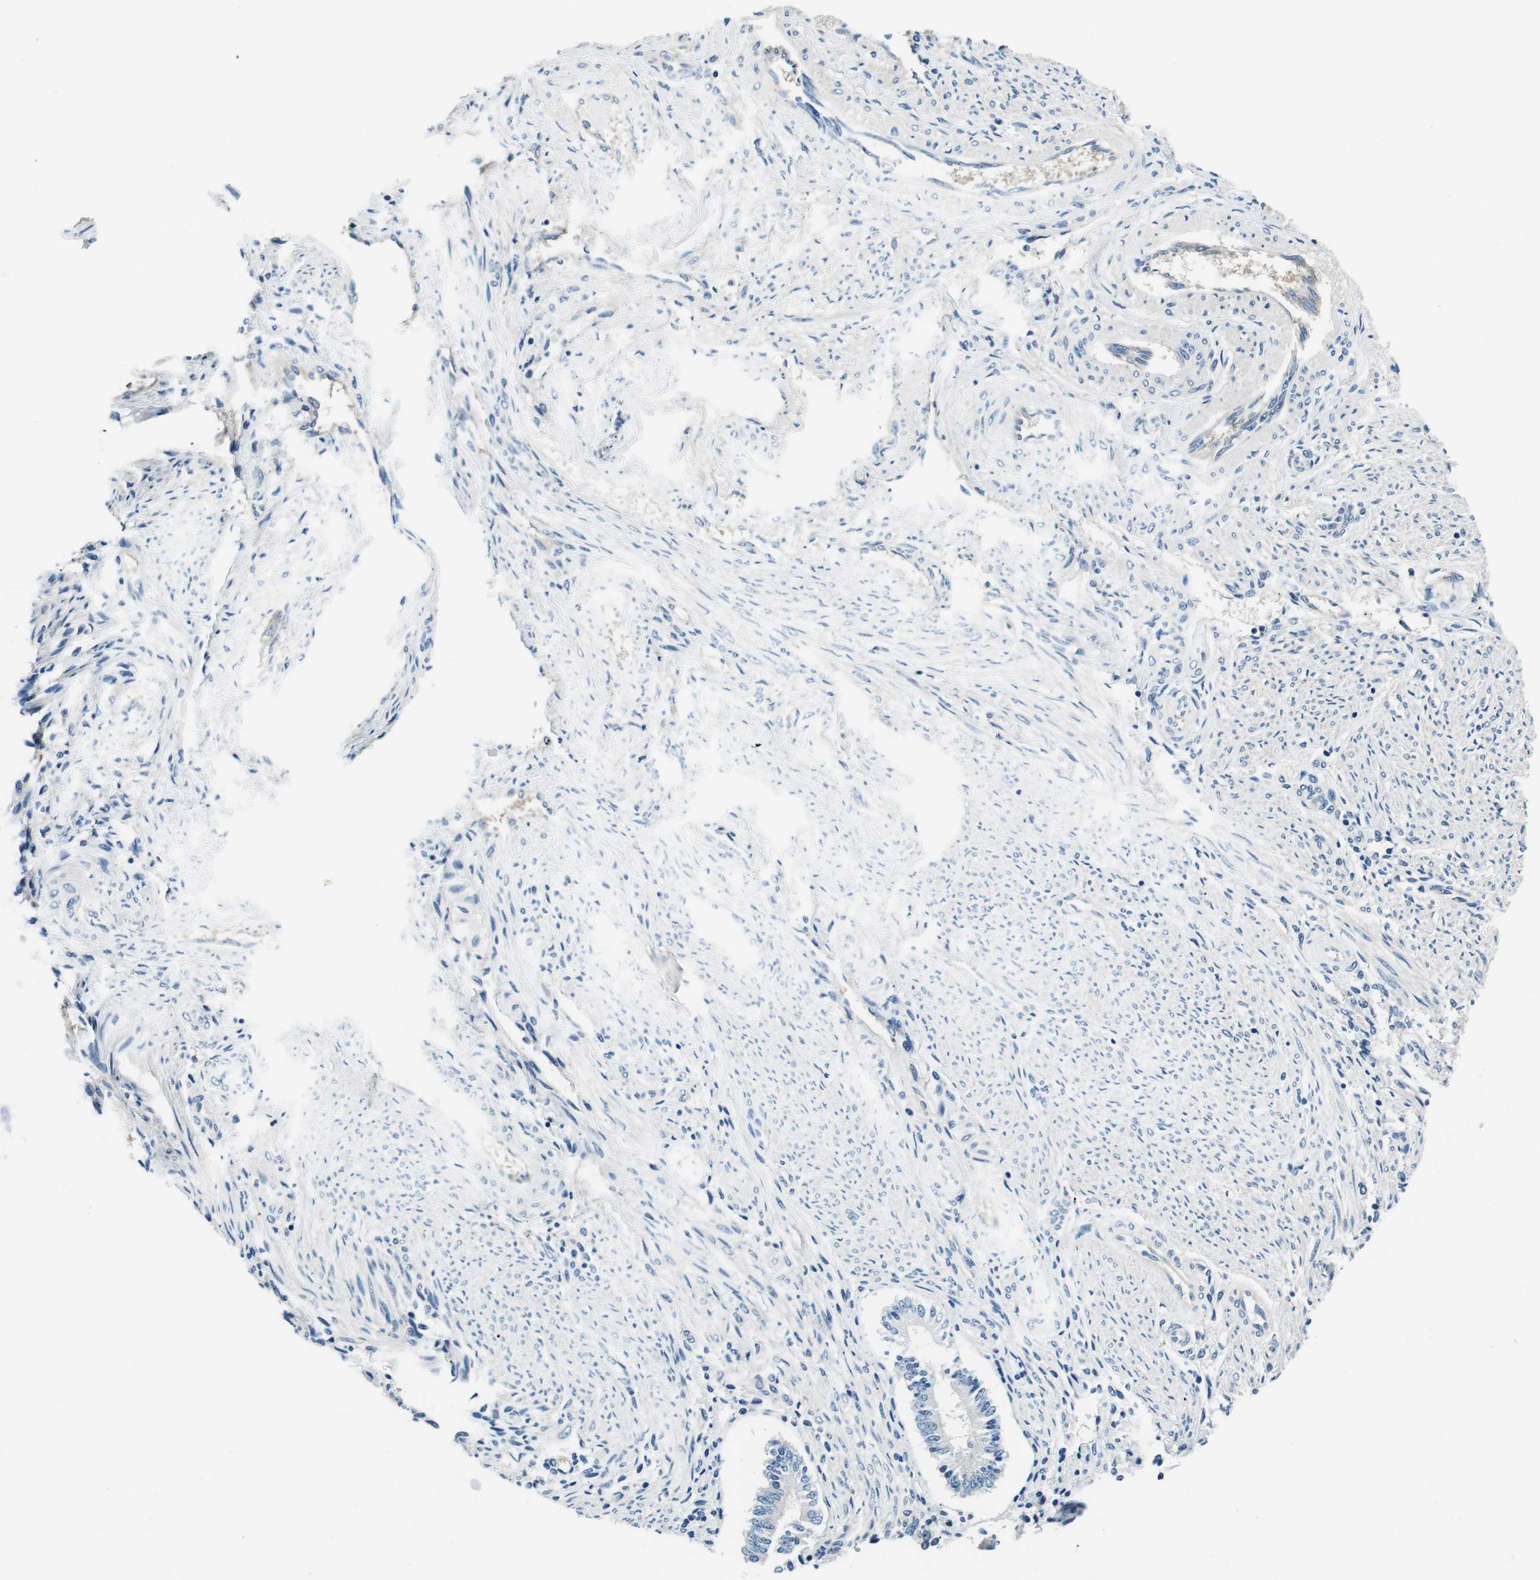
{"staining": {"intensity": "negative", "quantity": "none", "location": "none"}, "tissue": "endometrium", "cell_type": "Cells in endometrial stroma", "image_type": "normal", "snomed": [{"axis": "morphology", "description": "Normal tissue, NOS"}, {"axis": "topography", "description": "Endometrium"}], "caption": "Protein analysis of normal endometrium exhibits no significant staining in cells in endometrial stroma. (Brightfield microscopy of DAB (3,3'-diaminobenzidine) immunohistochemistry (IHC) at high magnification).", "gene": "KCNJ5", "patient": {"sex": "female", "age": 42}}